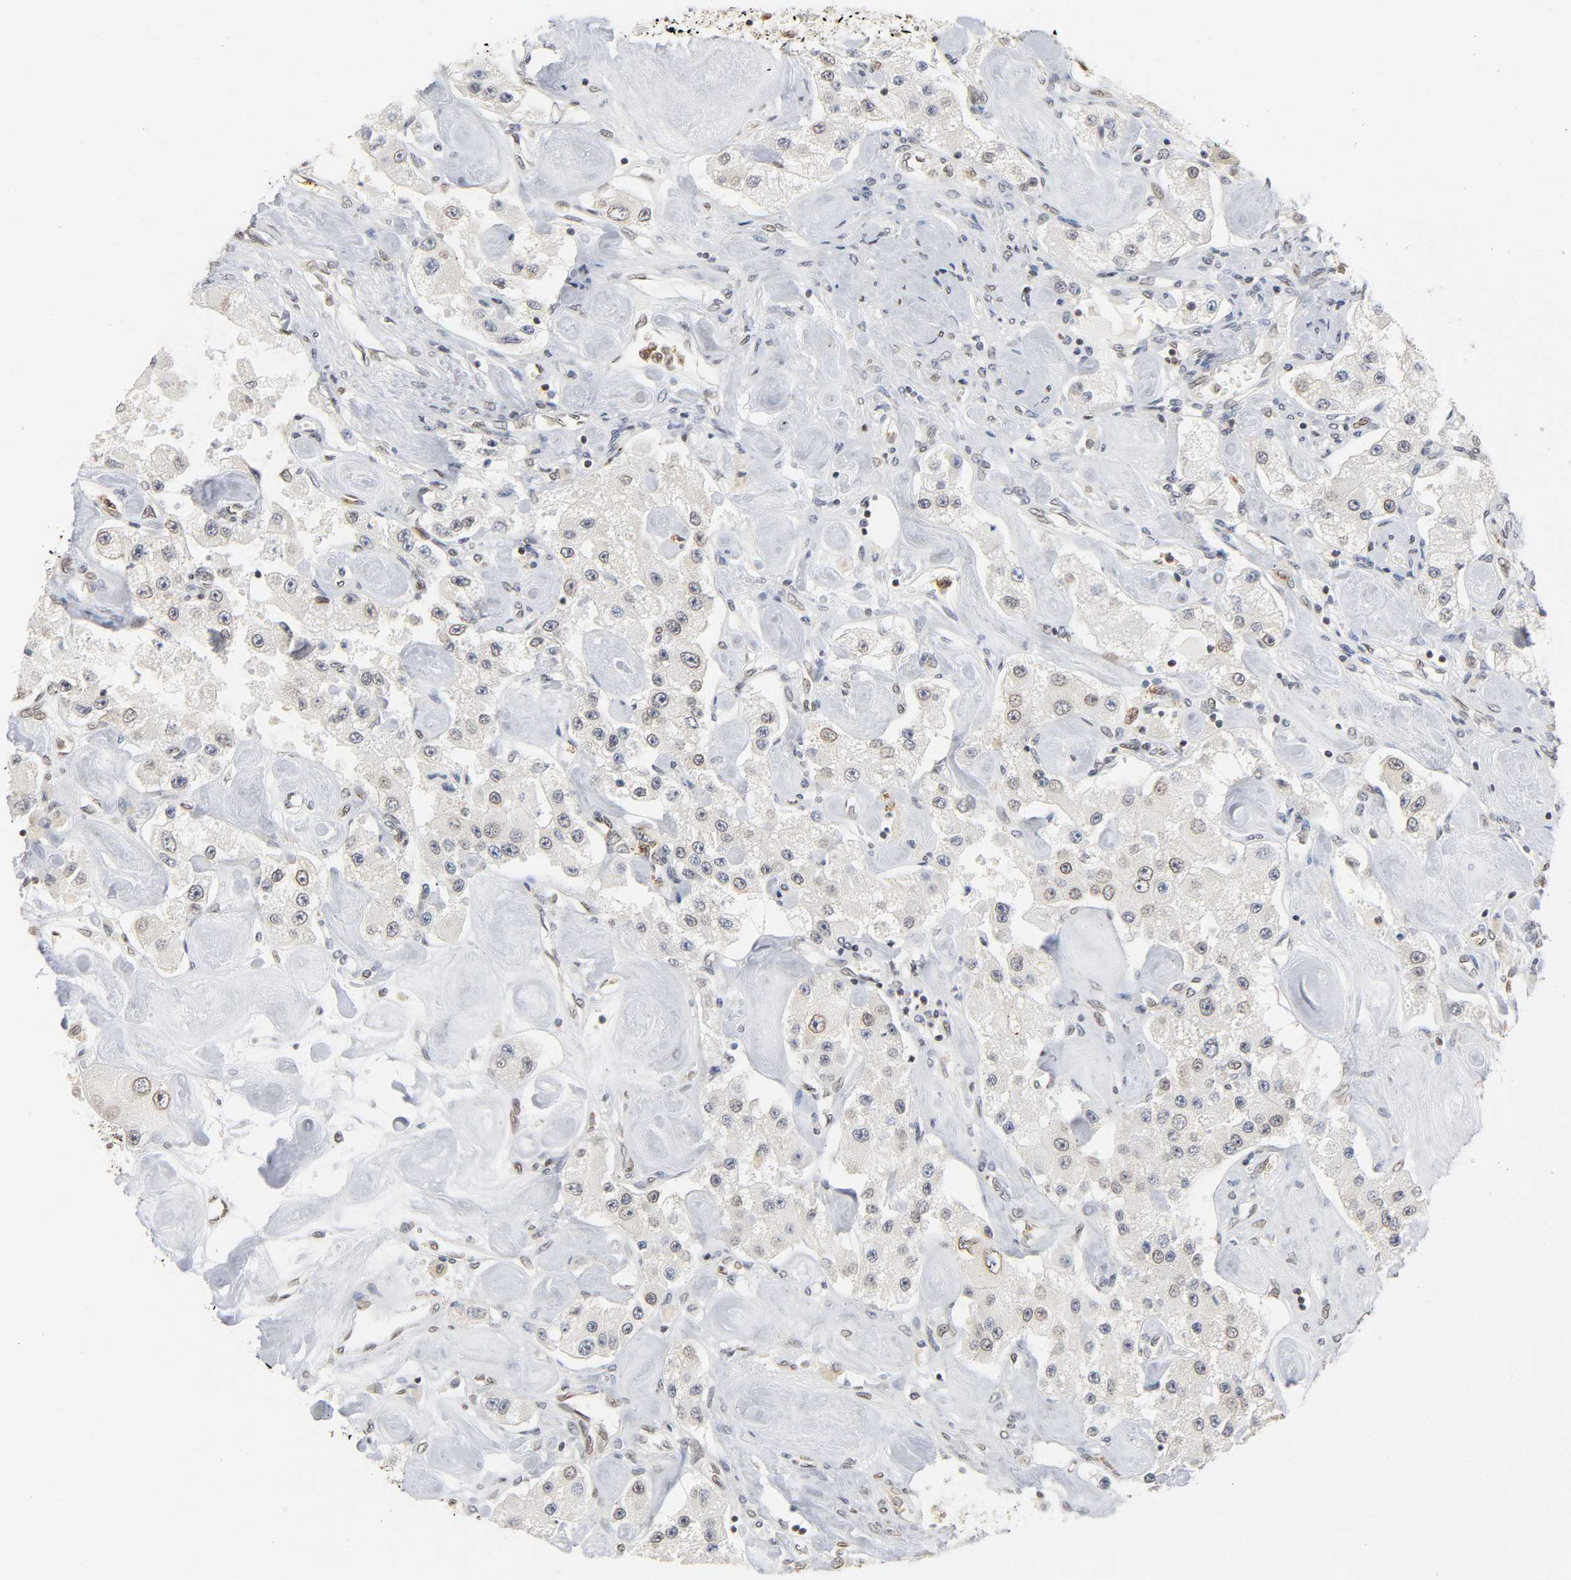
{"staining": {"intensity": "weak", "quantity": "<25%", "location": "nuclear"}, "tissue": "carcinoid", "cell_type": "Tumor cells", "image_type": "cancer", "snomed": [{"axis": "morphology", "description": "Carcinoid, malignant, NOS"}, {"axis": "topography", "description": "Pancreas"}], "caption": "Tumor cells show no significant protein positivity in carcinoid.", "gene": "SUMO1", "patient": {"sex": "male", "age": 41}}